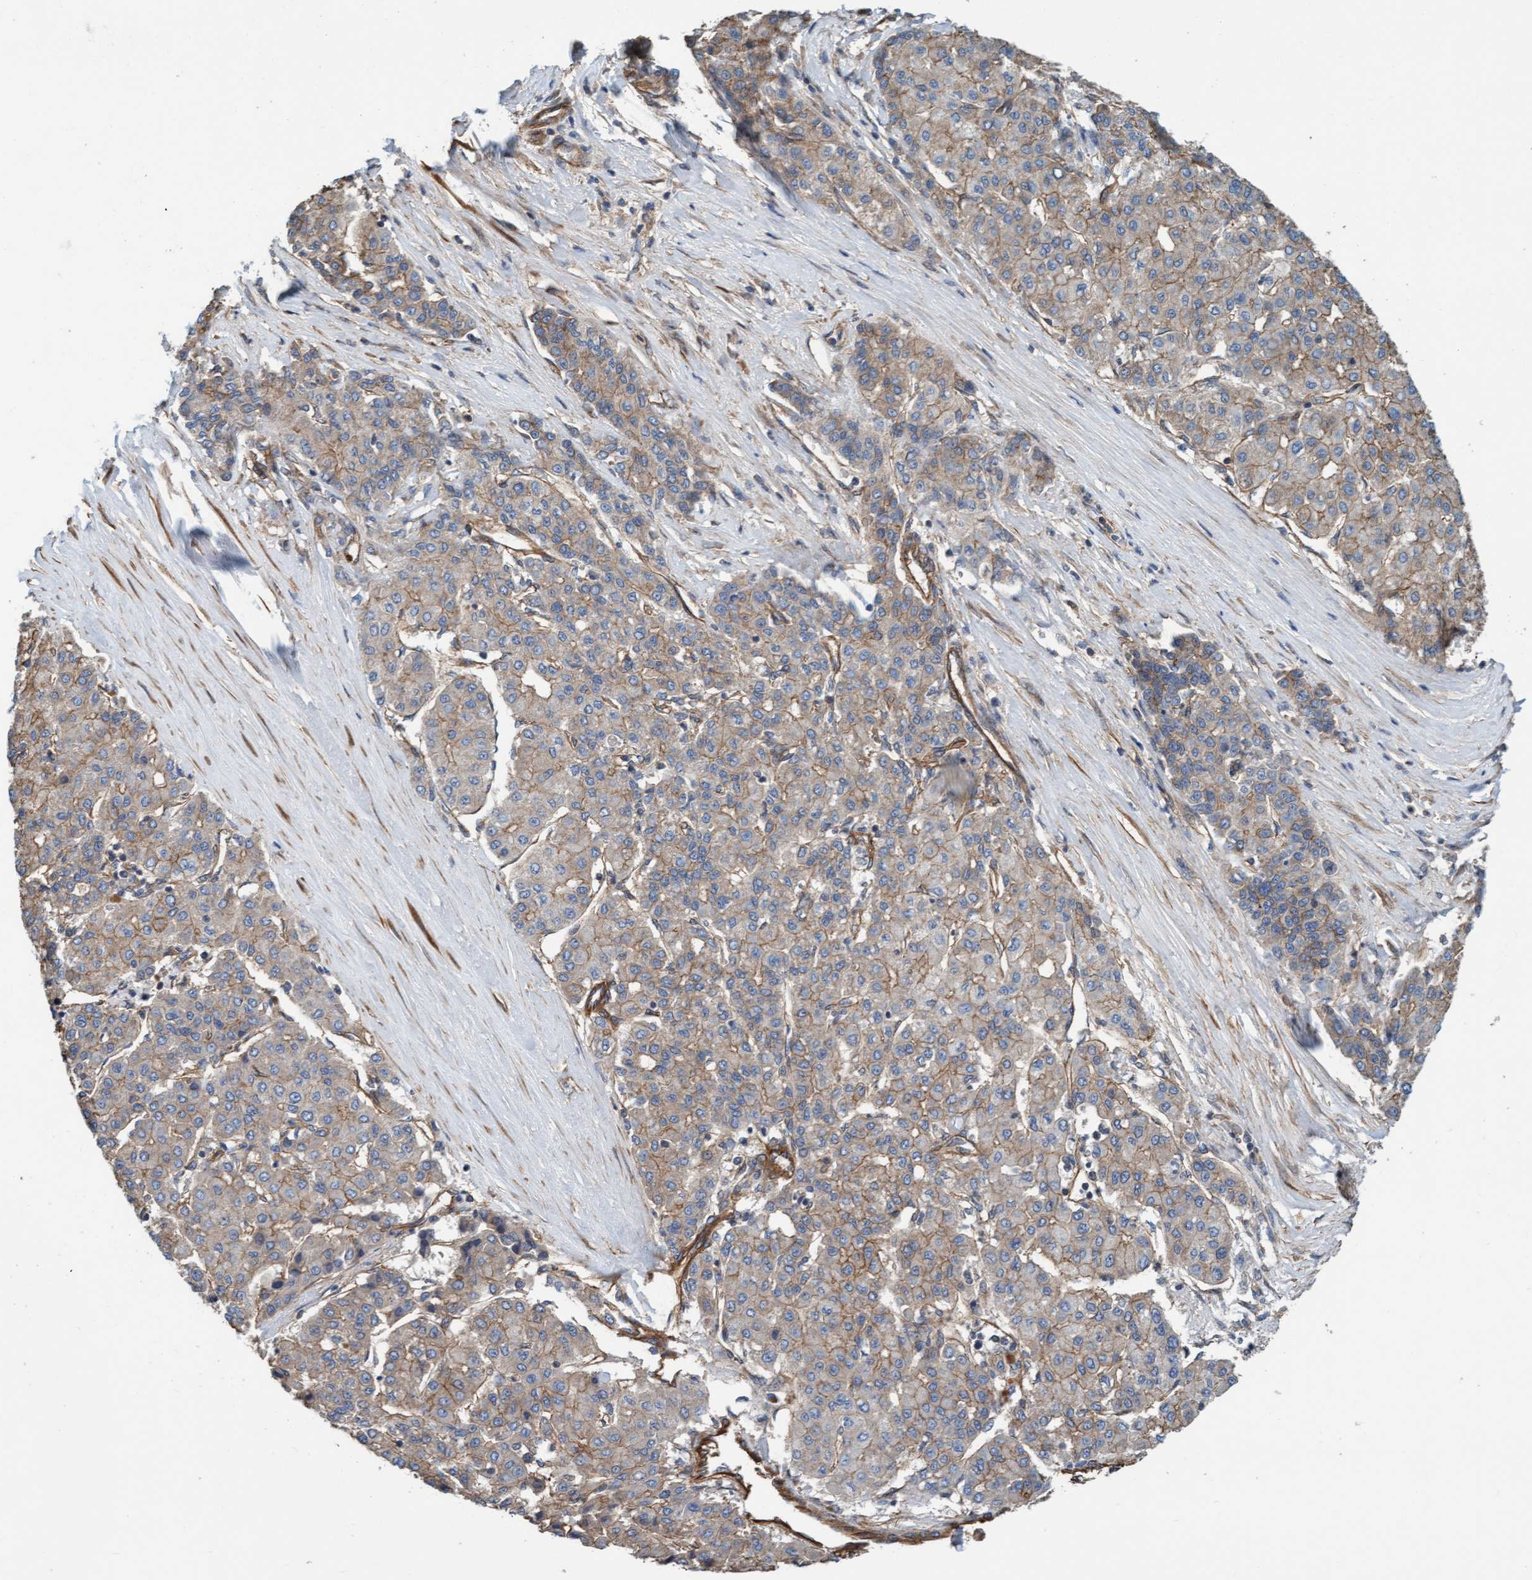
{"staining": {"intensity": "weak", "quantity": "25%-75%", "location": "cytoplasmic/membranous"}, "tissue": "liver cancer", "cell_type": "Tumor cells", "image_type": "cancer", "snomed": [{"axis": "morphology", "description": "Carcinoma, Hepatocellular, NOS"}, {"axis": "topography", "description": "Liver"}], "caption": "This image shows immunohistochemistry staining of liver hepatocellular carcinoma, with low weak cytoplasmic/membranous staining in about 25%-75% of tumor cells.", "gene": "STXBP4", "patient": {"sex": "male", "age": 65}}